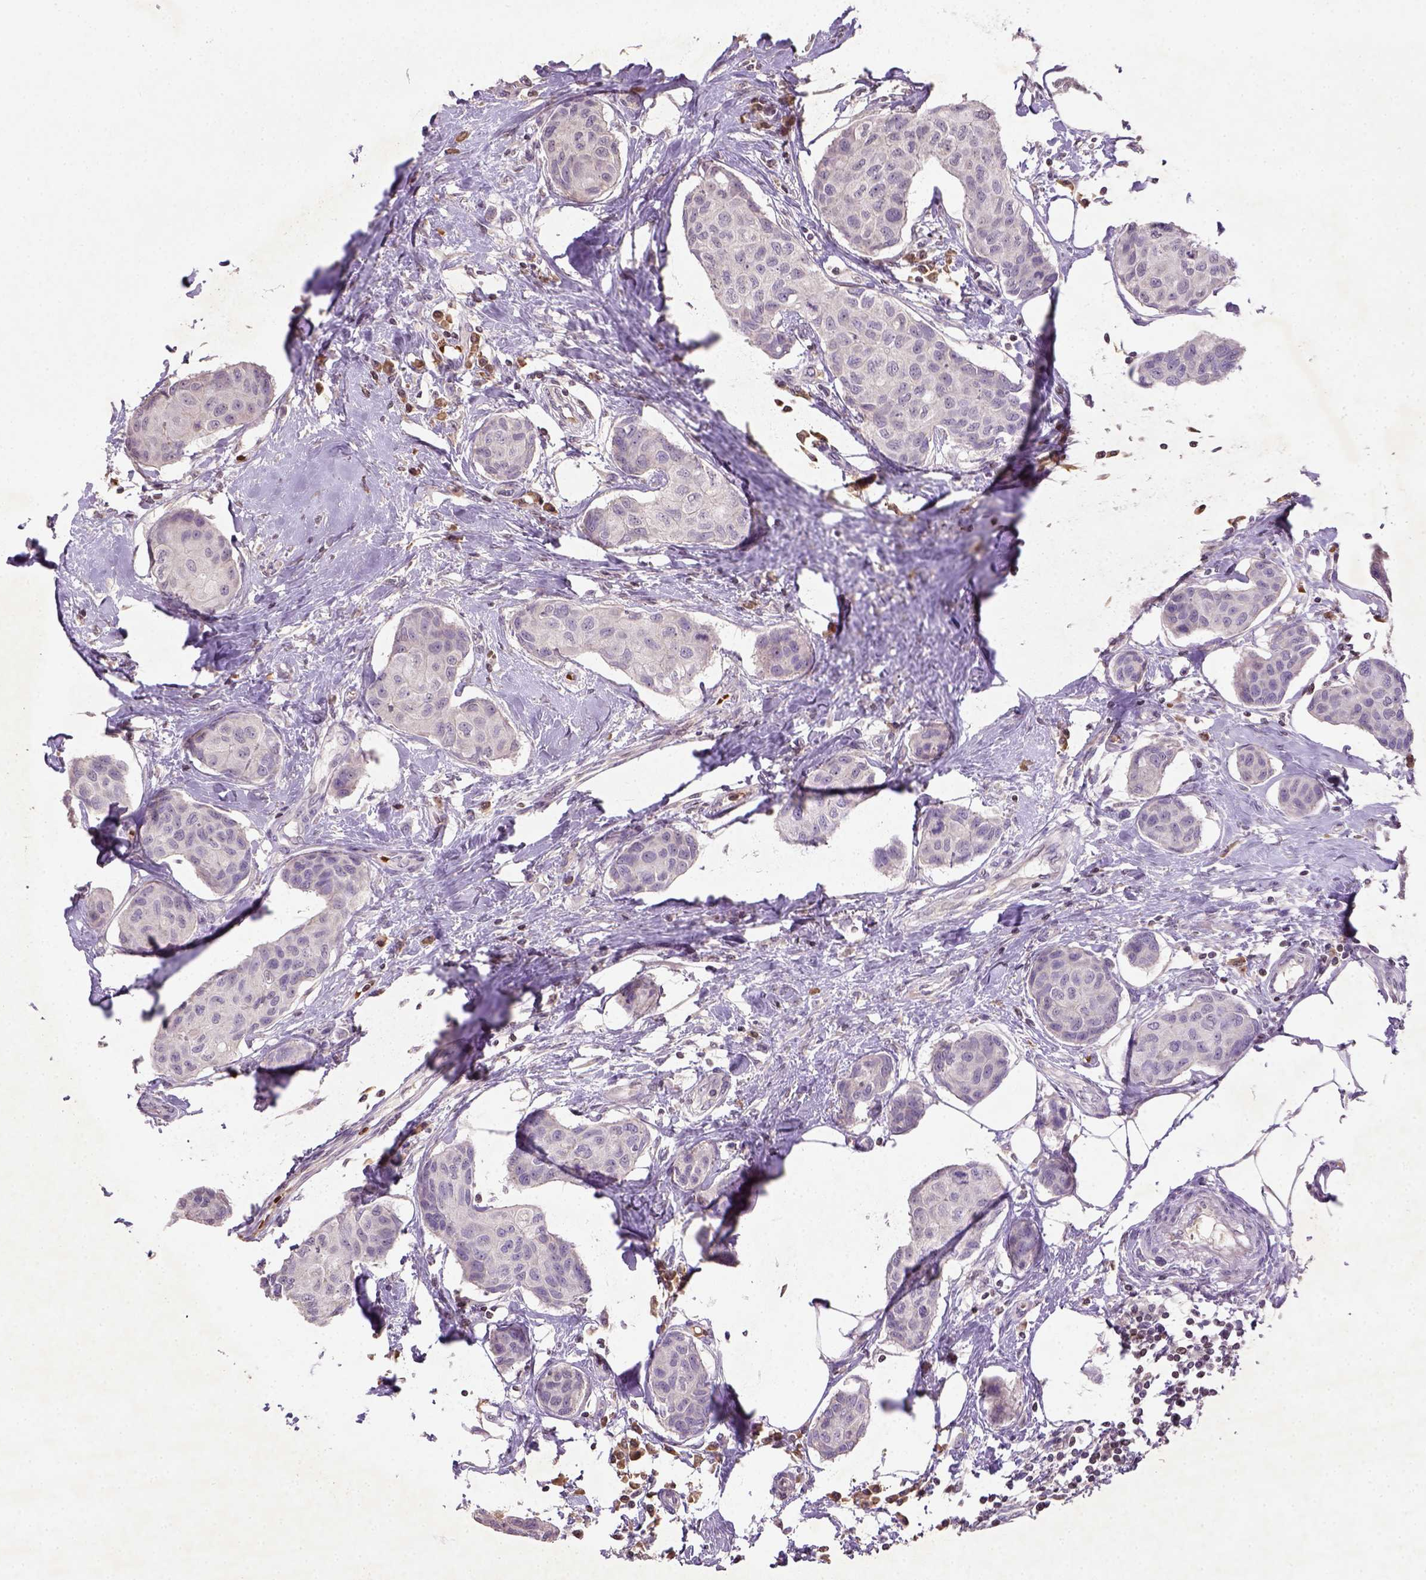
{"staining": {"intensity": "negative", "quantity": "none", "location": "none"}, "tissue": "breast cancer", "cell_type": "Tumor cells", "image_type": "cancer", "snomed": [{"axis": "morphology", "description": "Duct carcinoma"}, {"axis": "topography", "description": "Breast"}], "caption": "Breast cancer (infiltrating ductal carcinoma) was stained to show a protein in brown. There is no significant positivity in tumor cells. (Stains: DAB (3,3'-diaminobenzidine) immunohistochemistry with hematoxylin counter stain, Microscopy: brightfield microscopy at high magnification).", "gene": "NUDT3", "patient": {"sex": "female", "age": 80}}